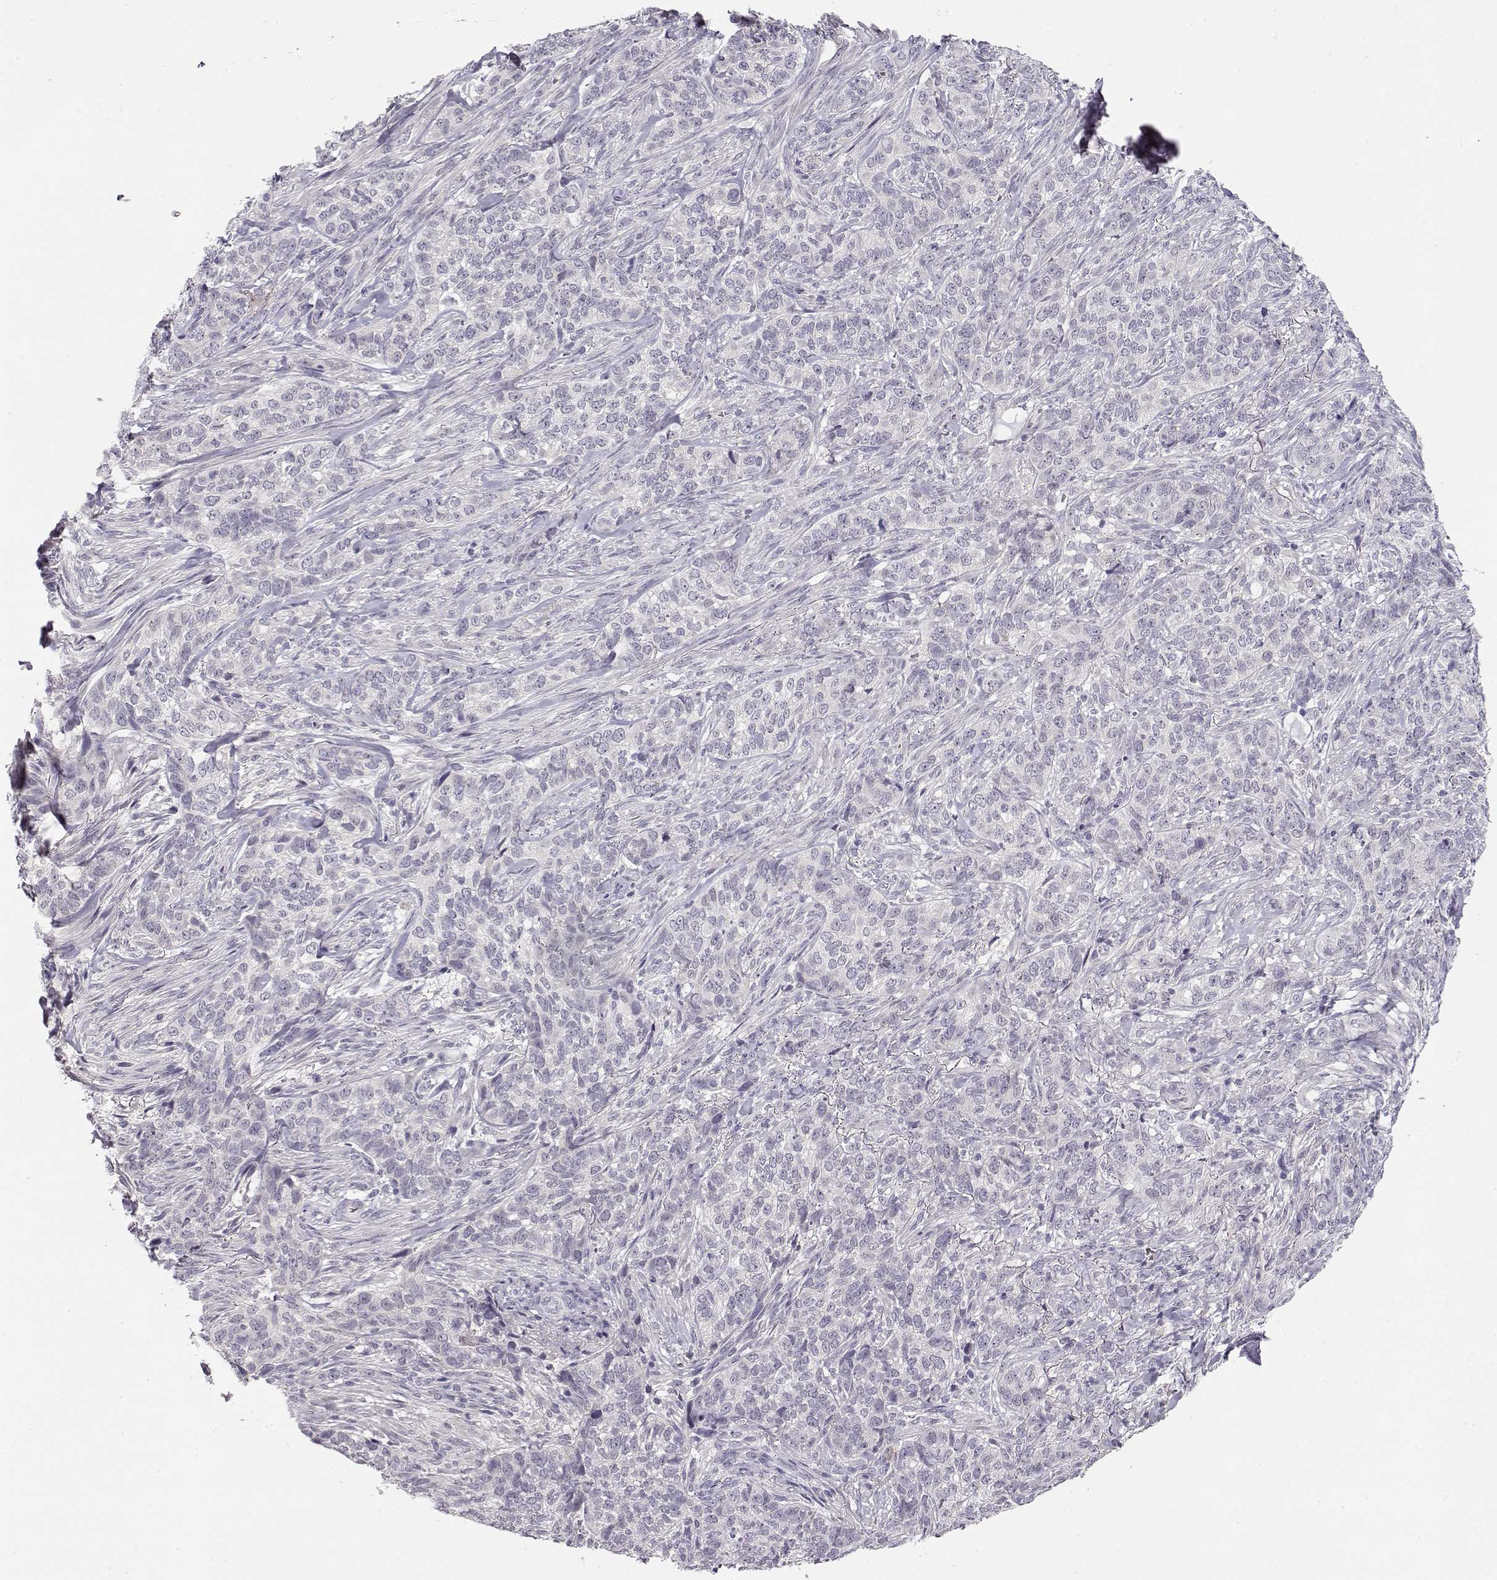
{"staining": {"intensity": "negative", "quantity": "none", "location": "none"}, "tissue": "skin cancer", "cell_type": "Tumor cells", "image_type": "cancer", "snomed": [{"axis": "morphology", "description": "Basal cell carcinoma"}, {"axis": "topography", "description": "Skin"}], "caption": "This histopathology image is of skin basal cell carcinoma stained with immunohistochemistry (IHC) to label a protein in brown with the nuclei are counter-stained blue. There is no staining in tumor cells.", "gene": "TTC26", "patient": {"sex": "female", "age": 69}}